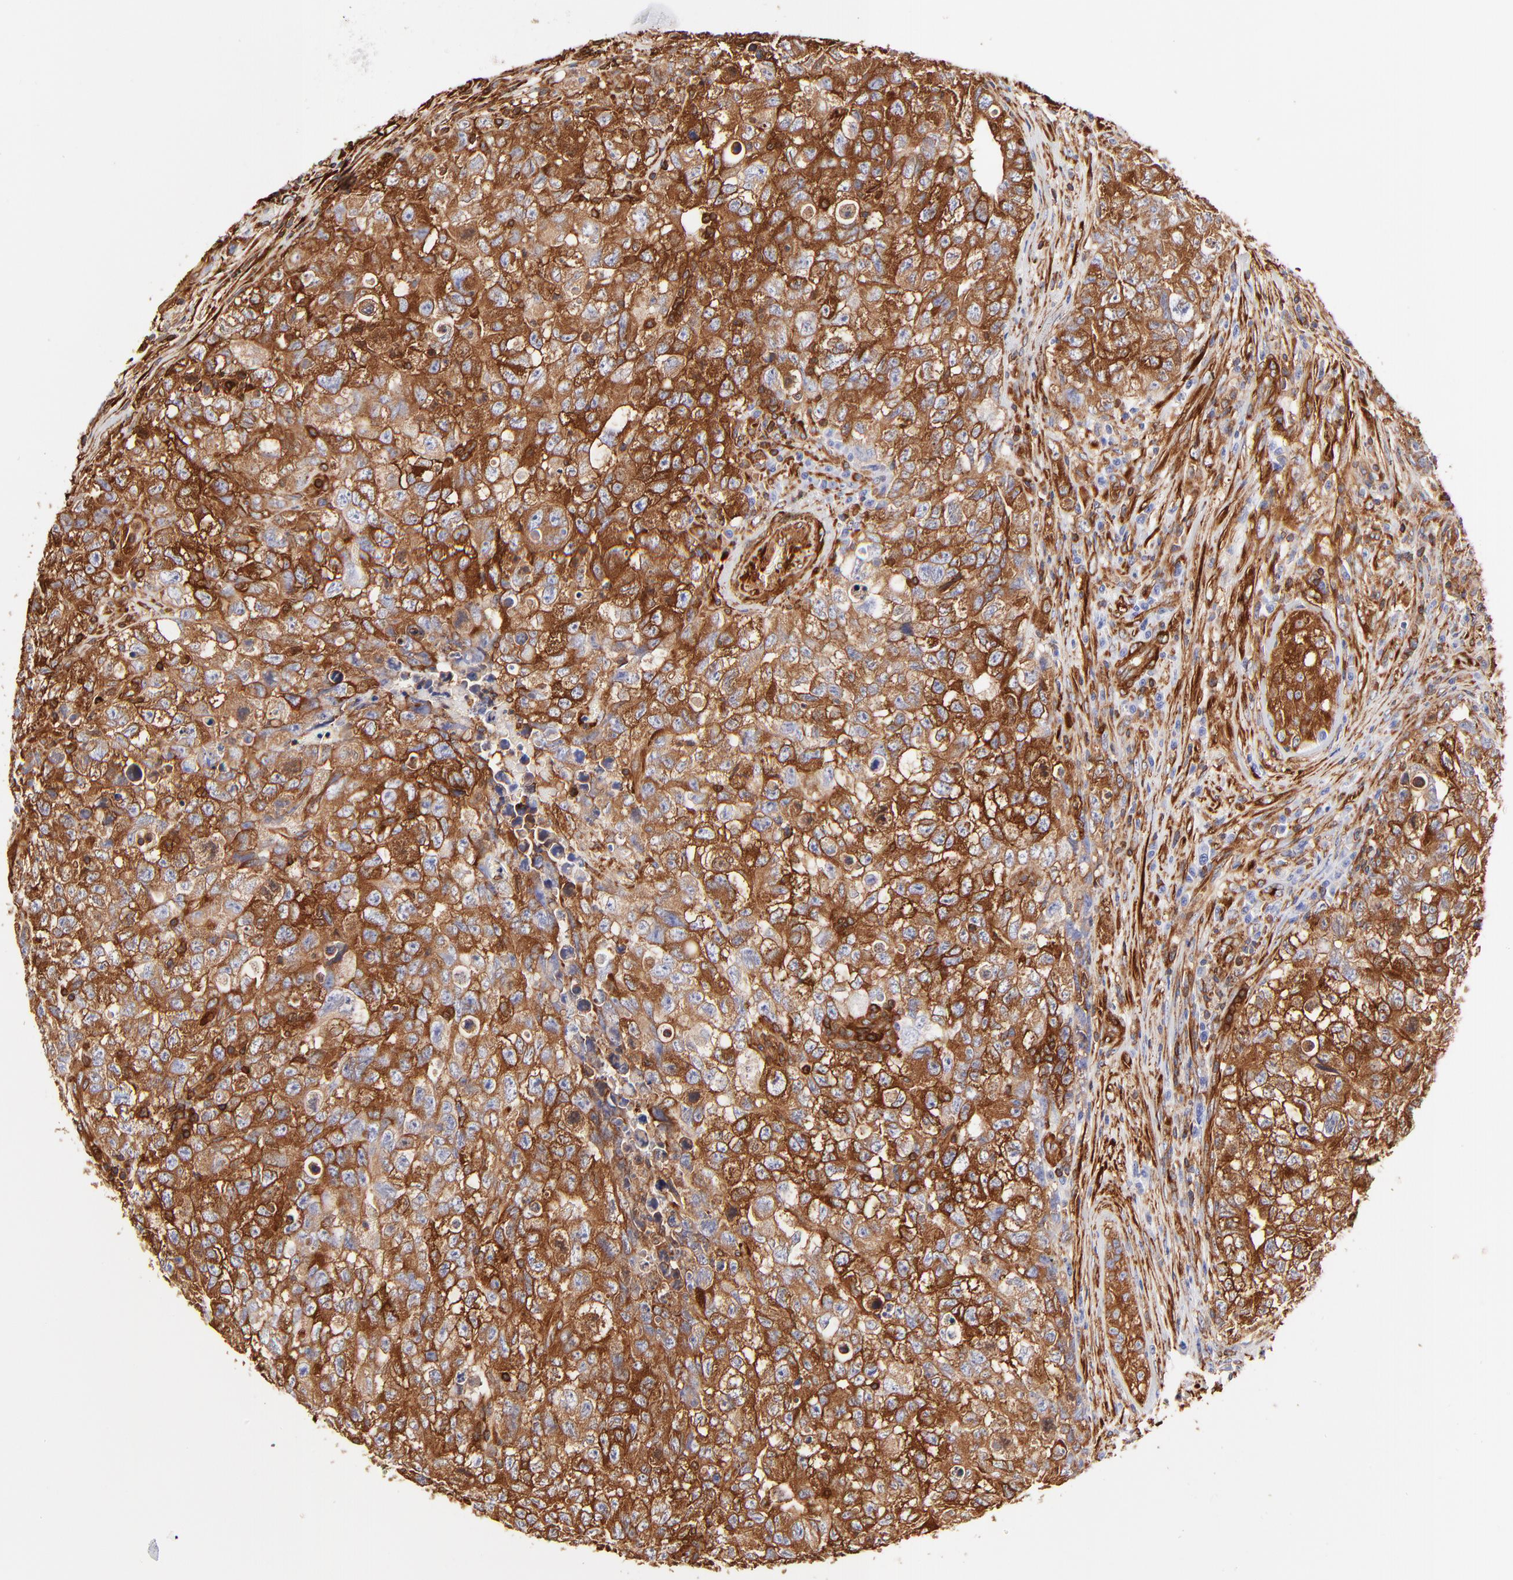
{"staining": {"intensity": "strong", "quantity": ">75%", "location": "cytoplasmic/membranous"}, "tissue": "testis cancer", "cell_type": "Tumor cells", "image_type": "cancer", "snomed": [{"axis": "morphology", "description": "Carcinoma, Embryonal, NOS"}, {"axis": "topography", "description": "Testis"}], "caption": "DAB immunohistochemical staining of human testis embryonal carcinoma exhibits strong cytoplasmic/membranous protein staining in about >75% of tumor cells. (DAB (3,3'-diaminobenzidine) IHC, brown staining for protein, blue staining for nuclei).", "gene": "FLNA", "patient": {"sex": "male", "age": 31}}